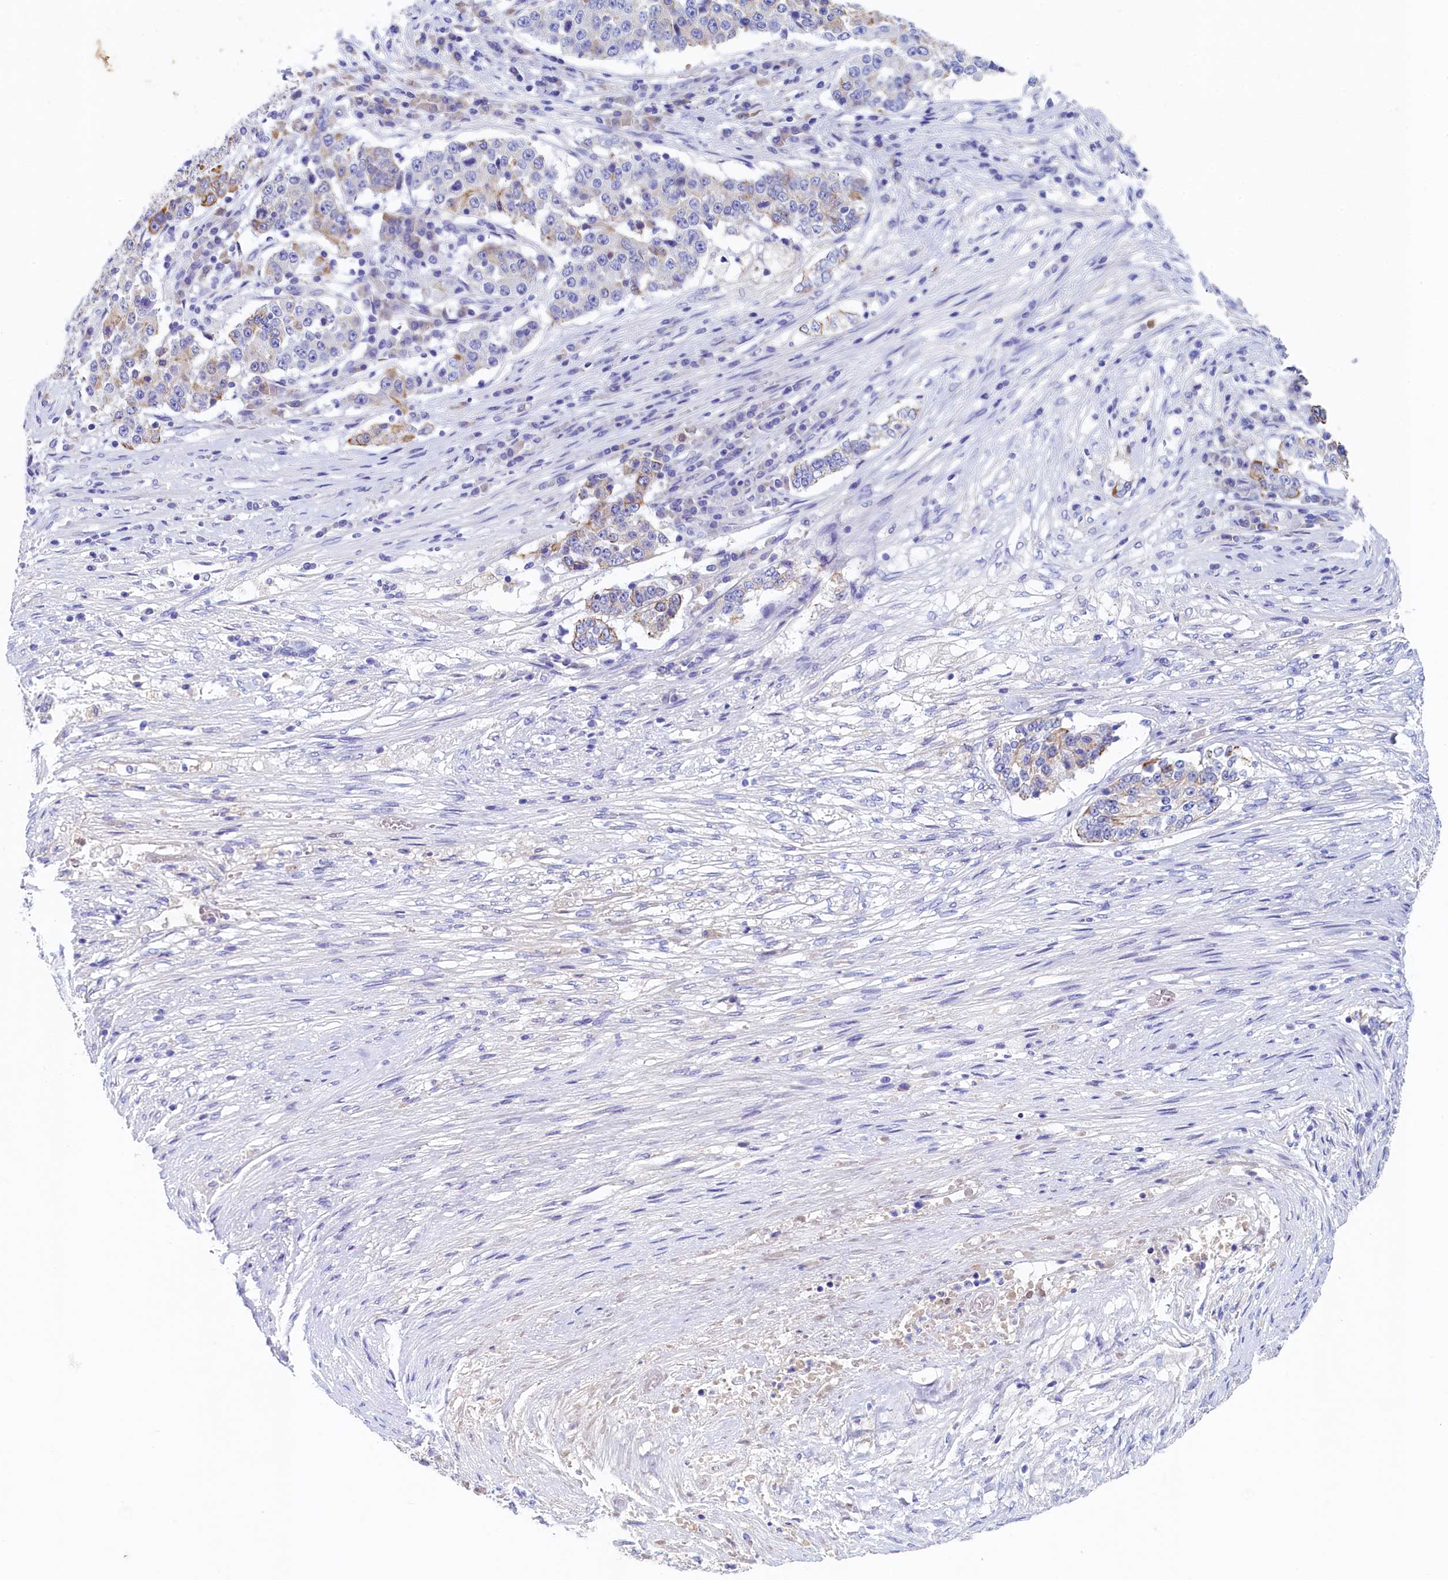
{"staining": {"intensity": "moderate", "quantity": "<25%", "location": "cytoplasmic/membranous"}, "tissue": "stomach cancer", "cell_type": "Tumor cells", "image_type": "cancer", "snomed": [{"axis": "morphology", "description": "Adenocarcinoma, NOS"}, {"axis": "topography", "description": "Stomach"}], "caption": "An IHC photomicrograph of neoplastic tissue is shown. Protein staining in brown shows moderate cytoplasmic/membranous positivity in stomach cancer (adenocarcinoma) within tumor cells. (DAB (3,3'-diaminobenzidine) = brown stain, brightfield microscopy at high magnification).", "gene": "GUCA1C", "patient": {"sex": "male", "age": 59}}